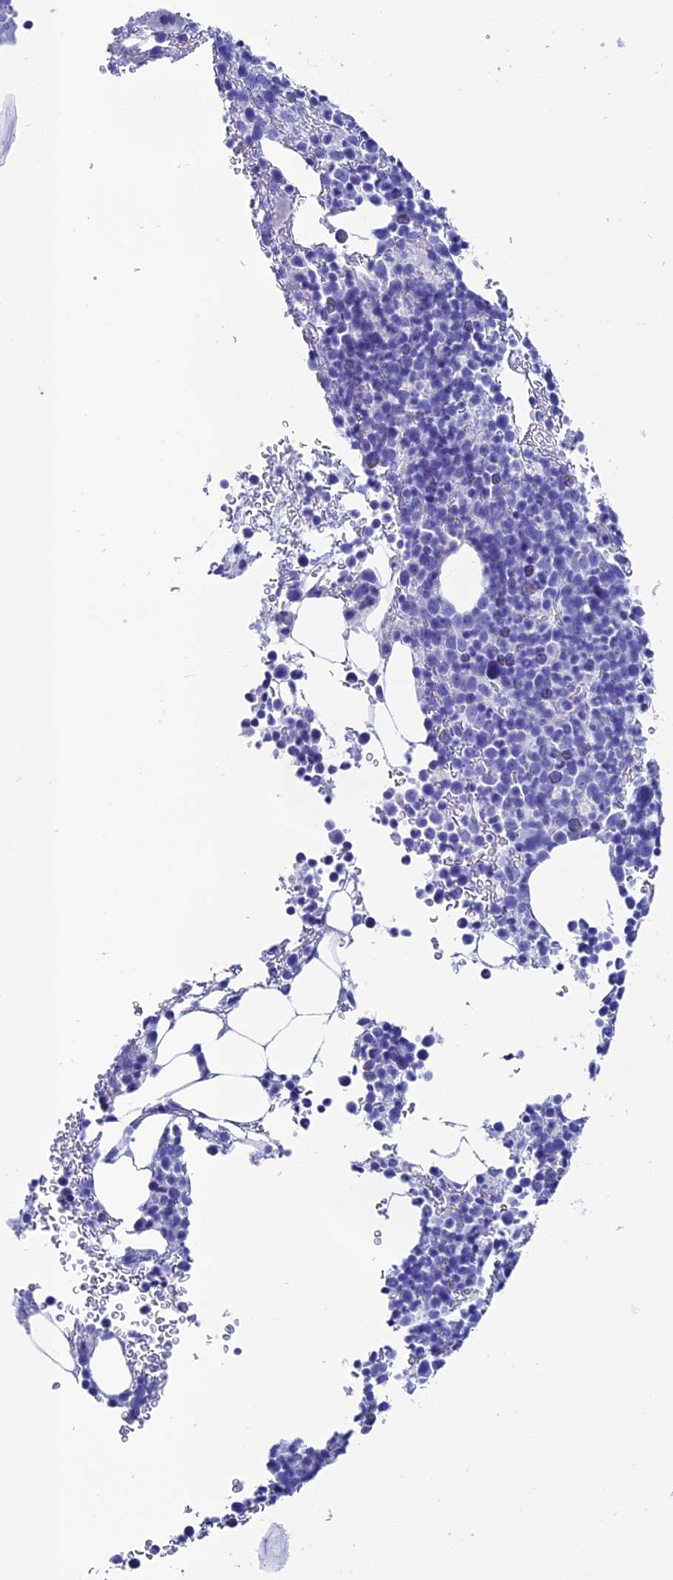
{"staining": {"intensity": "negative", "quantity": "none", "location": "none"}, "tissue": "bone marrow", "cell_type": "Hematopoietic cells", "image_type": "normal", "snomed": [{"axis": "morphology", "description": "Normal tissue, NOS"}, {"axis": "topography", "description": "Bone marrow"}], "caption": "IHC micrograph of unremarkable bone marrow: human bone marrow stained with DAB (3,3'-diaminobenzidine) shows no significant protein positivity in hematopoietic cells. (DAB (3,3'-diaminobenzidine) IHC visualized using brightfield microscopy, high magnification).", "gene": "ANKRD29", "patient": {"sex": "female", "age": 82}}